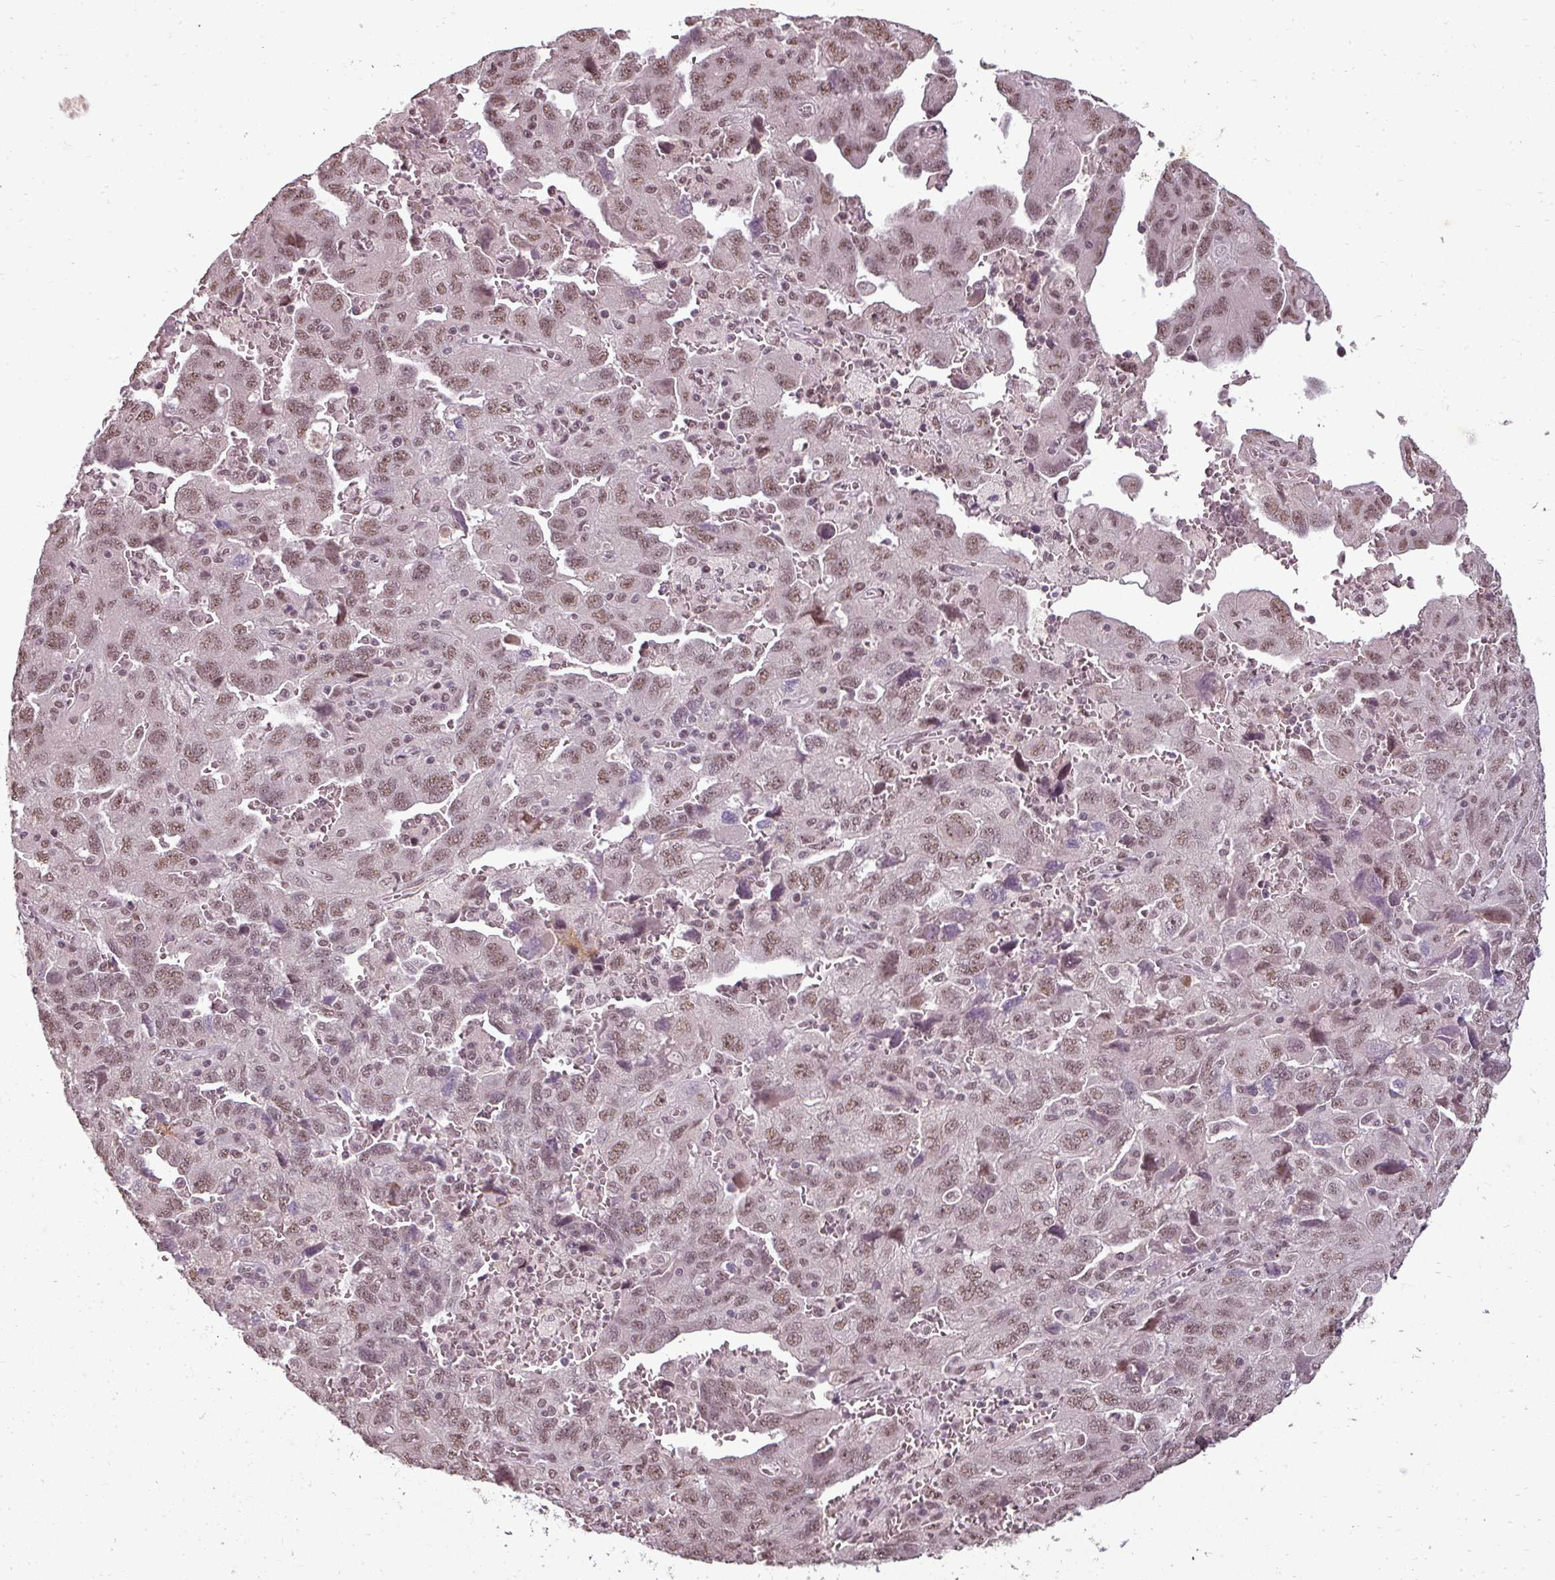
{"staining": {"intensity": "moderate", "quantity": ">75%", "location": "nuclear"}, "tissue": "ovarian cancer", "cell_type": "Tumor cells", "image_type": "cancer", "snomed": [{"axis": "morphology", "description": "Carcinoma, NOS"}, {"axis": "morphology", "description": "Cystadenocarcinoma, serous, NOS"}, {"axis": "topography", "description": "Ovary"}], "caption": "Moderate nuclear protein staining is identified in approximately >75% of tumor cells in ovarian cancer (carcinoma).", "gene": "BCAS3", "patient": {"sex": "female", "age": 69}}